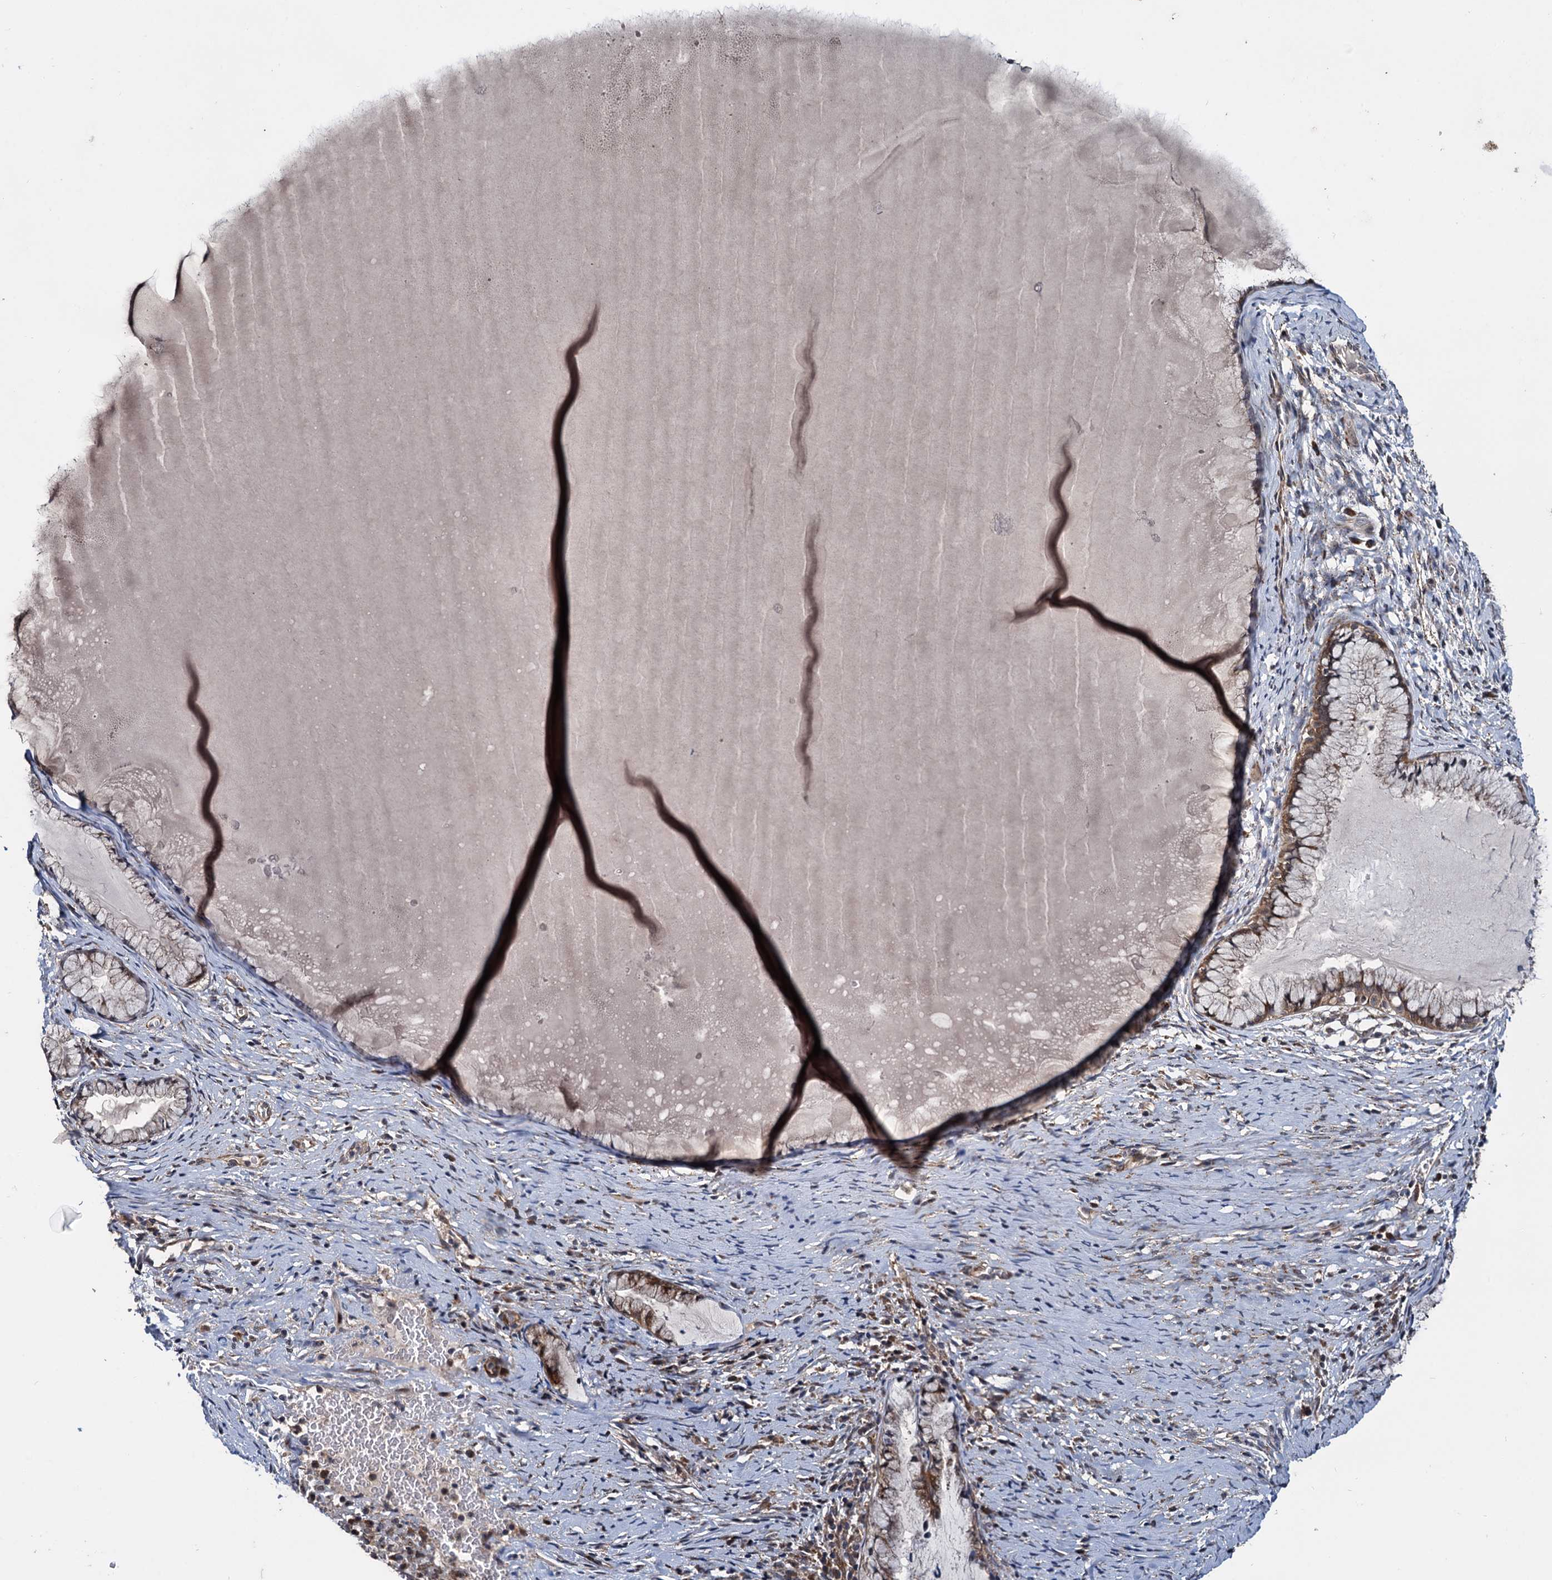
{"staining": {"intensity": "weak", "quantity": ">75%", "location": "cytoplasmic/membranous"}, "tissue": "cervix", "cell_type": "Glandular cells", "image_type": "normal", "snomed": [{"axis": "morphology", "description": "Normal tissue, NOS"}, {"axis": "topography", "description": "Cervix"}], "caption": "A high-resolution micrograph shows IHC staining of normal cervix, which exhibits weak cytoplasmic/membranous staining in approximately >75% of glandular cells.", "gene": "ARHGAP42", "patient": {"sex": "female", "age": 42}}